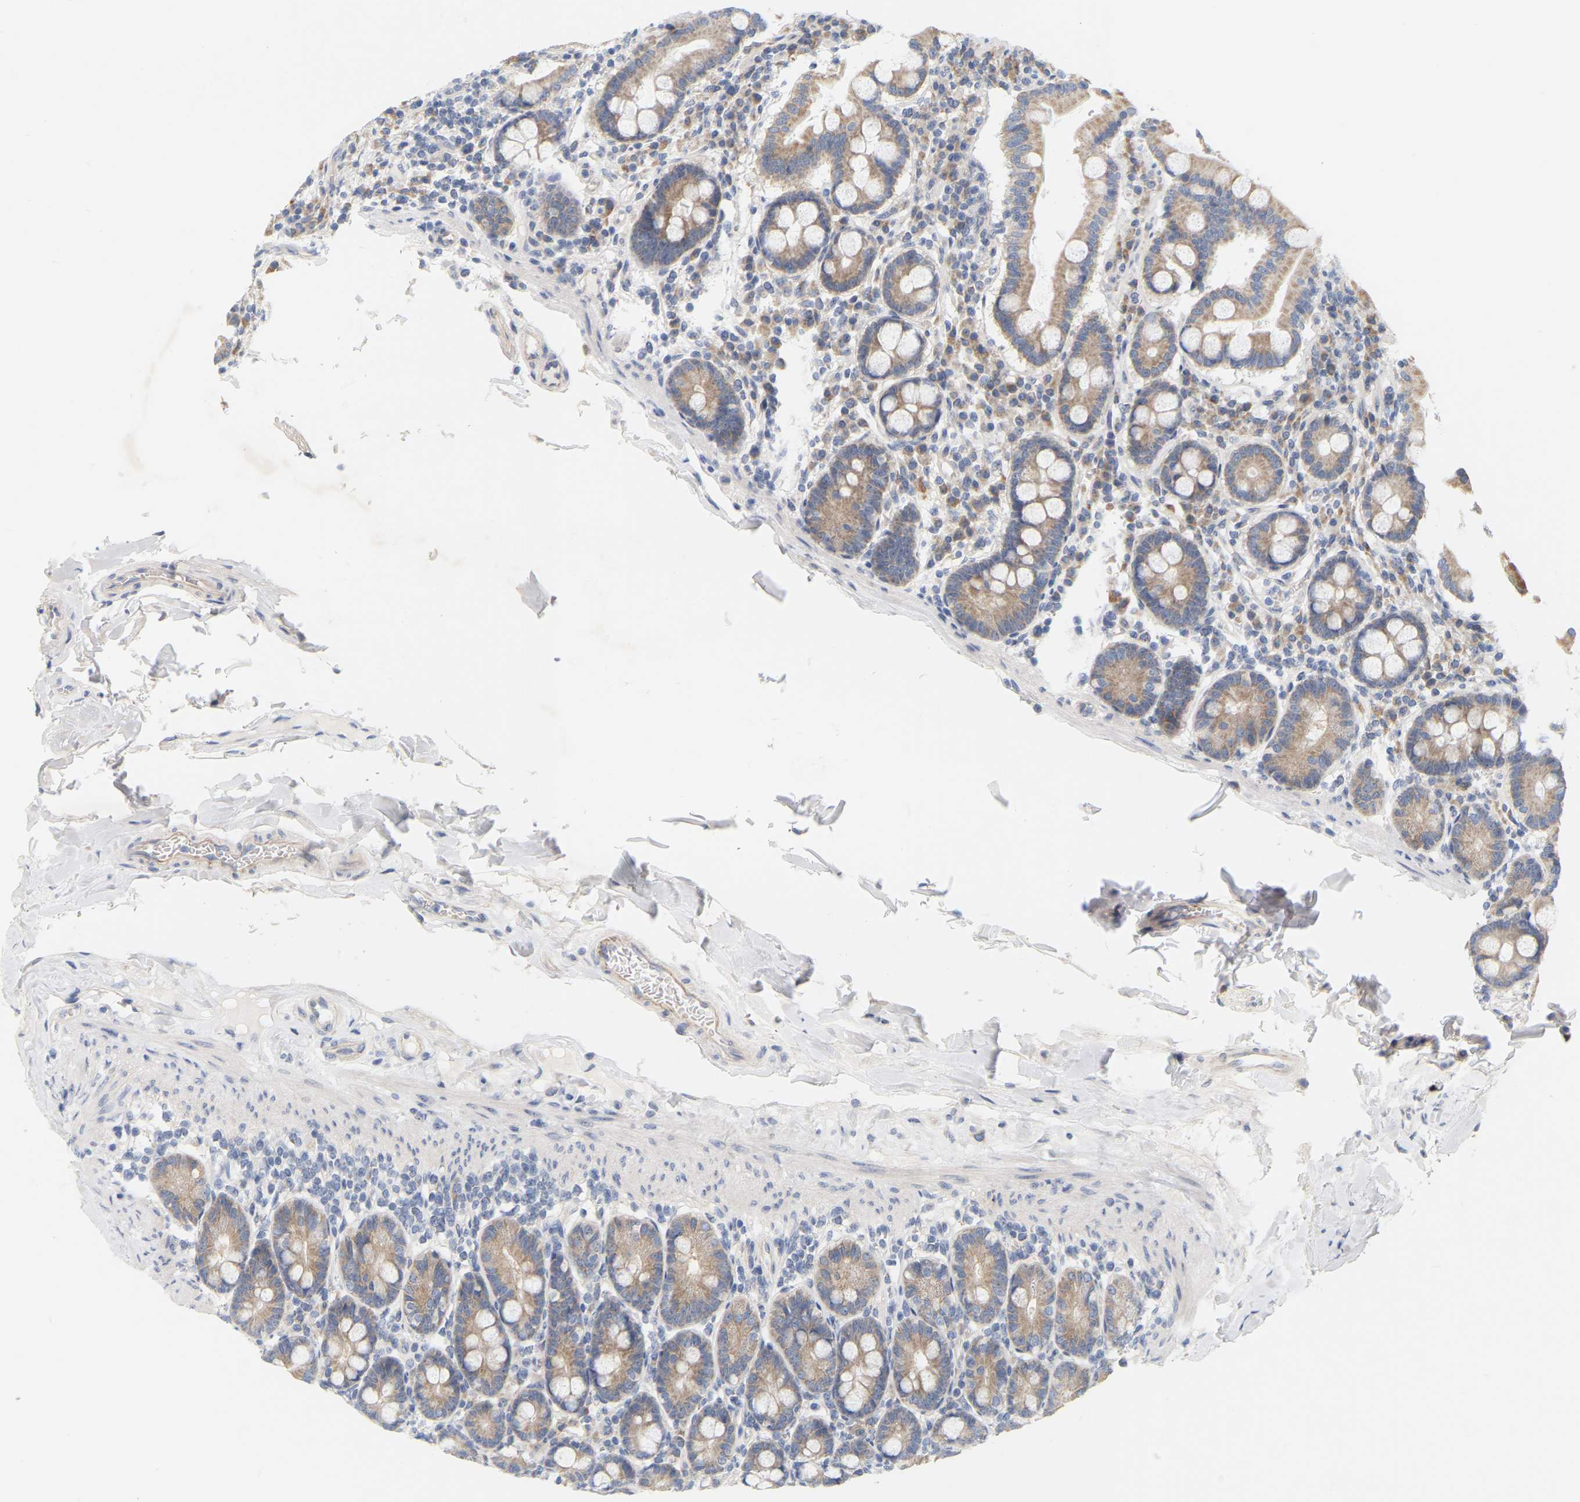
{"staining": {"intensity": "moderate", "quantity": ">75%", "location": "cytoplasmic/membranous"}, "tissue": "duodenum", "cell_type": "Glandular cells", "image_type": "normal", "snomed": [{"axis": "morphology", "description": "Normal tissue, NOS"}, {"axis": "topography", "description": "Duodenum"}], "caption": "Duodenum stained with a brown dye displays moderate cytoplasmic/membranous positive staining in about >75% of glandular cells.", "gene": "MINDY4", "patient": {"sex": "male", "age": 50}}